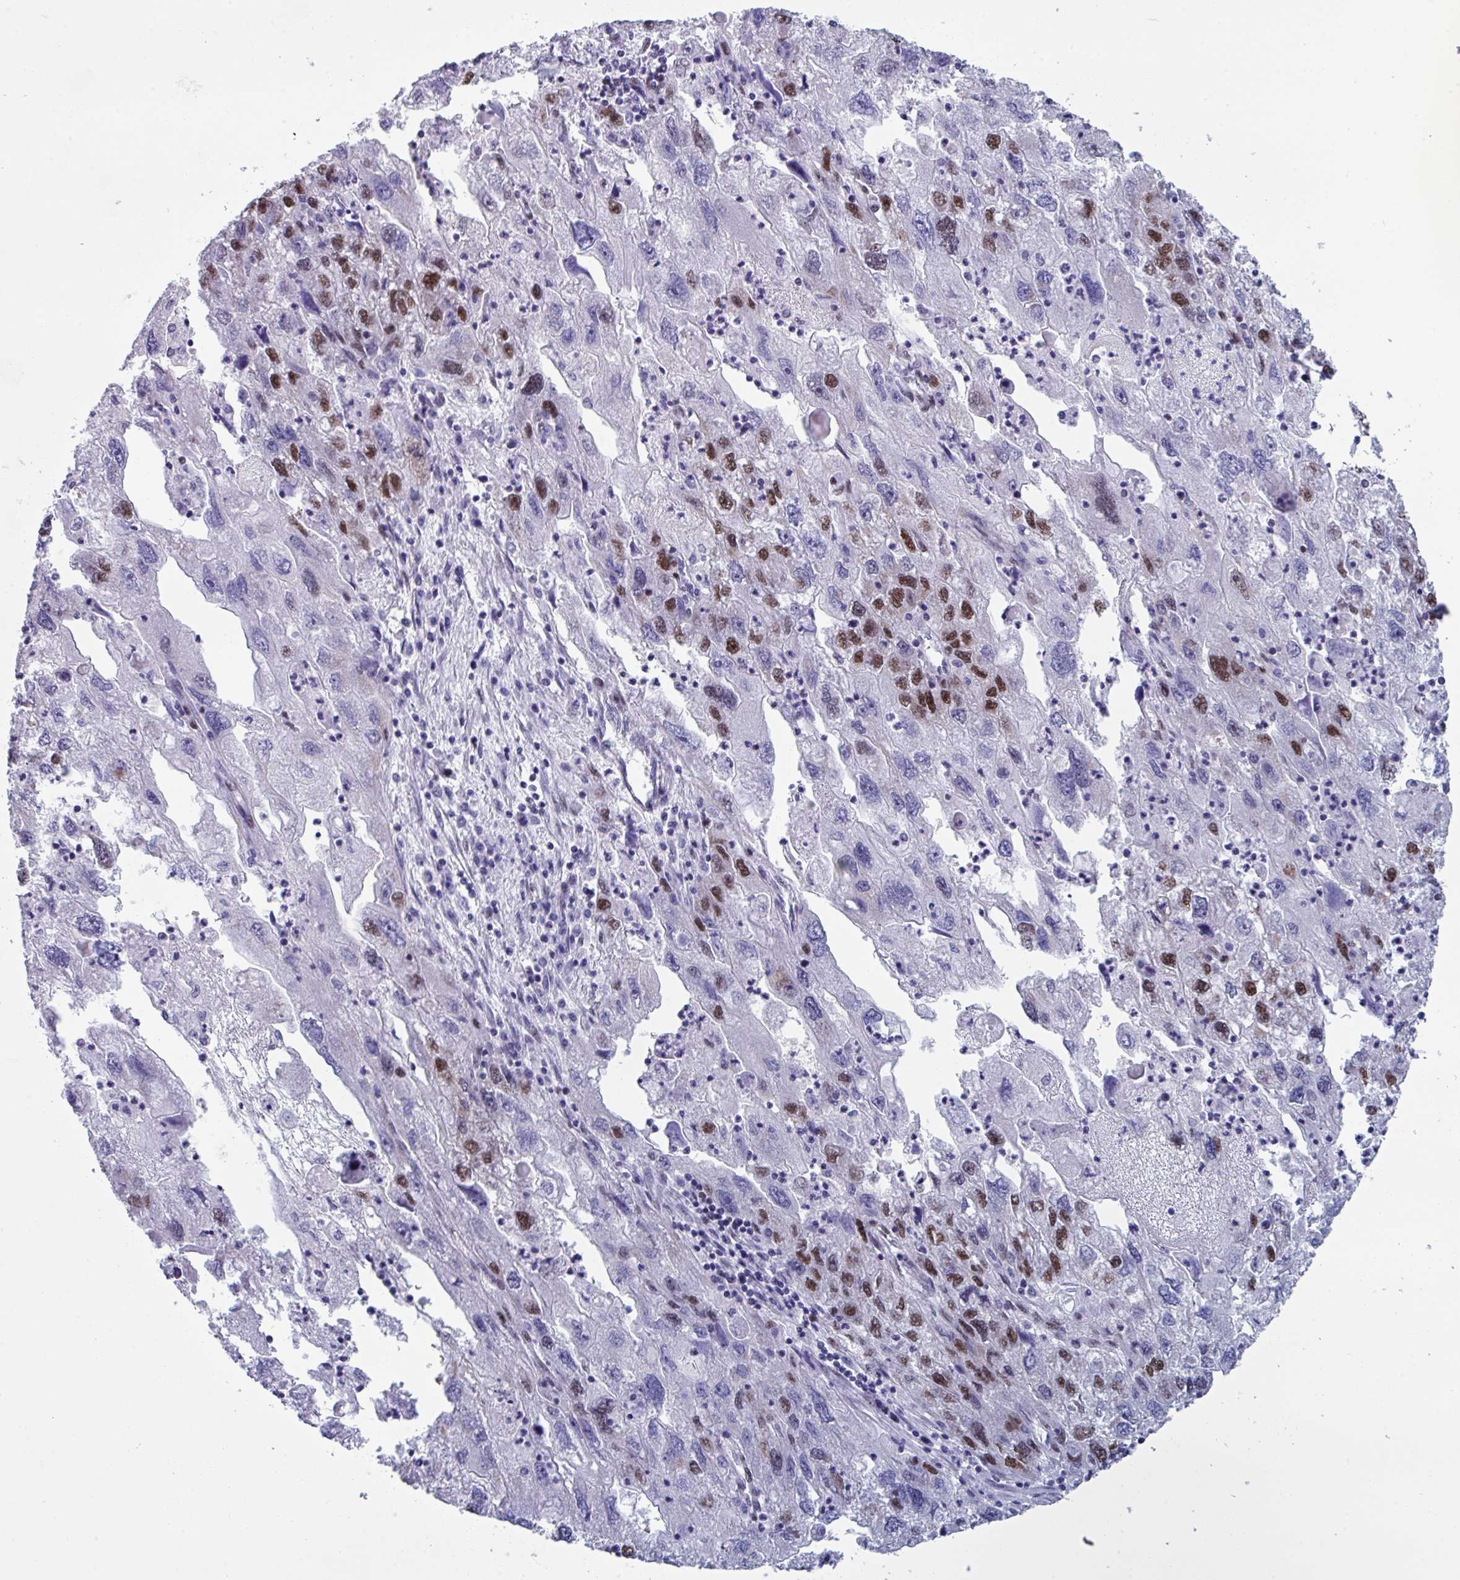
{"staining": {"intensity": "moderate", "quantity": "25%-75%", "location": "nuclear"}, "tissue": "endometrial cancer", "cell_type": "Tumor cells", "image_type": "cancer", "snomed": [{"axis": "morphology", "description": "Adenocarcinoma, NOS"}, {"axis": "topography", "description": "Endometrium"}], "caption": "There is medium levels of moderate nuclear positivity in tumor cells of endometrial adenocarcinoma, as demonstrated by immunohistochemical staining (brown color).", "gene": "PUF60", "patient": {"sex": "female", "age": 49}}